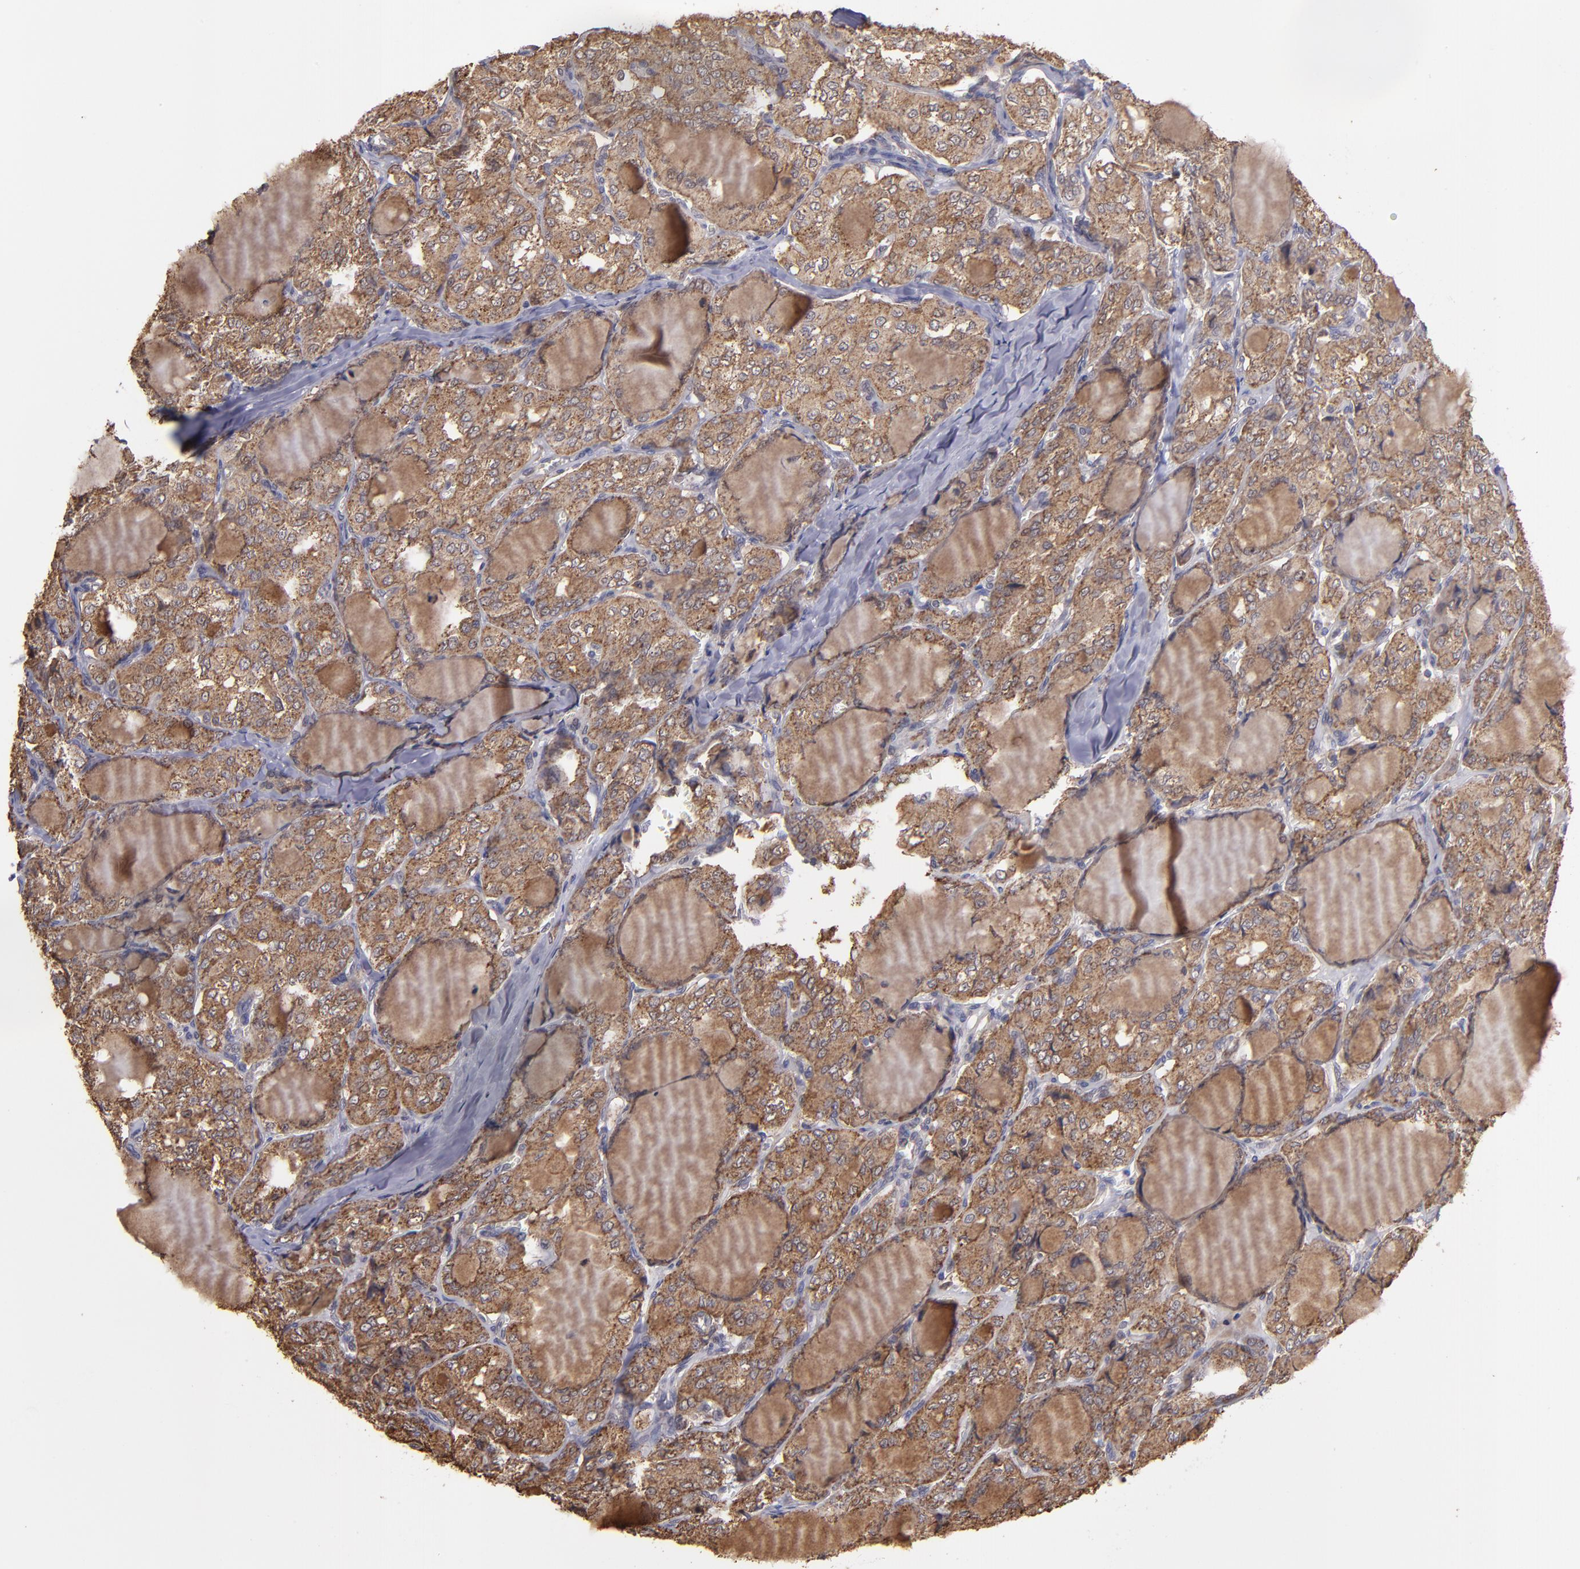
{"staining": {"intensity": "moderate", "quantity": ">75%", "location": "cytoplasmic/membranous"}, "tissue": "thyroid cancer", "cell_type": "Tumor cells", "image_type": "cancer", "snomed": [{"axis": "morphology", "description": "Papillary adenocarcinoma, NOS"}, {"axis": "topography", "description": "Thyroid gland"}], "caption": "Human thyroid cancer stained with a brown dye reveals moderate cytoplasmic/membranous positive expression in approximately >75% of tumor cells.", "gene": "SIPA1L1", "patient": {"sex": "male", "age": 20}}